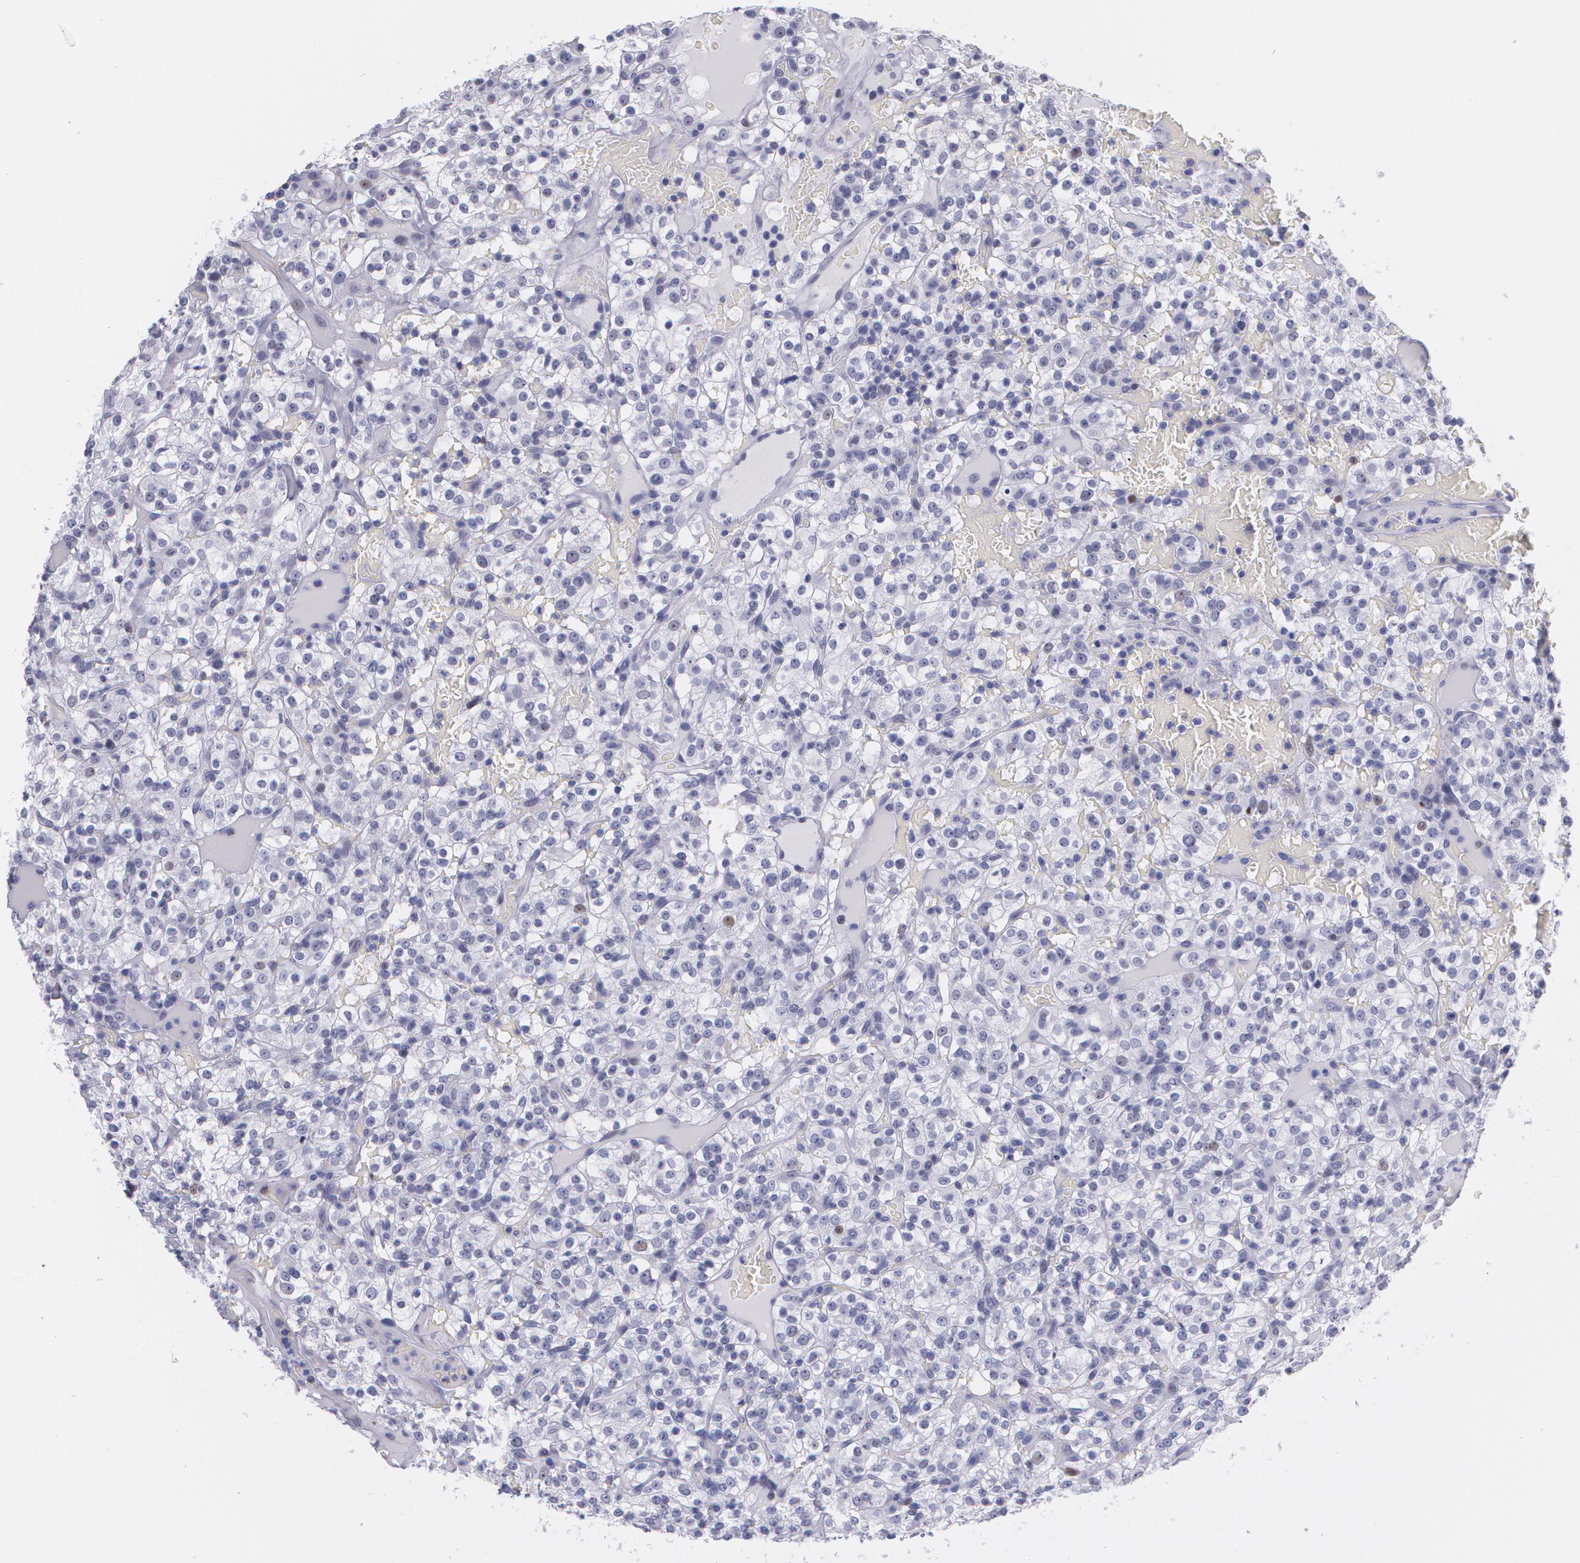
{"staining": {"intensity": "negative", "quantity": "none", "location": "none"}, "tissue": "renal cancer", "cell_type": "Tumor cells", "image_type": "cancer", "snomed": [{"axis": "morphology", "description": "Normal tissue, NOS"}, {"axis": "morphology", "description": "Adenocarcinoma, NOS"}, {"axis": "topography", "description": "Kidney"}], "caption": "This is a photomicrograph of immunohistochemistry staining of renal cancer (adenocarcinoma), which shows no positivity in tumor cells.", "gene": "TP53", "patient": {"sex": "female", "age": 72}}